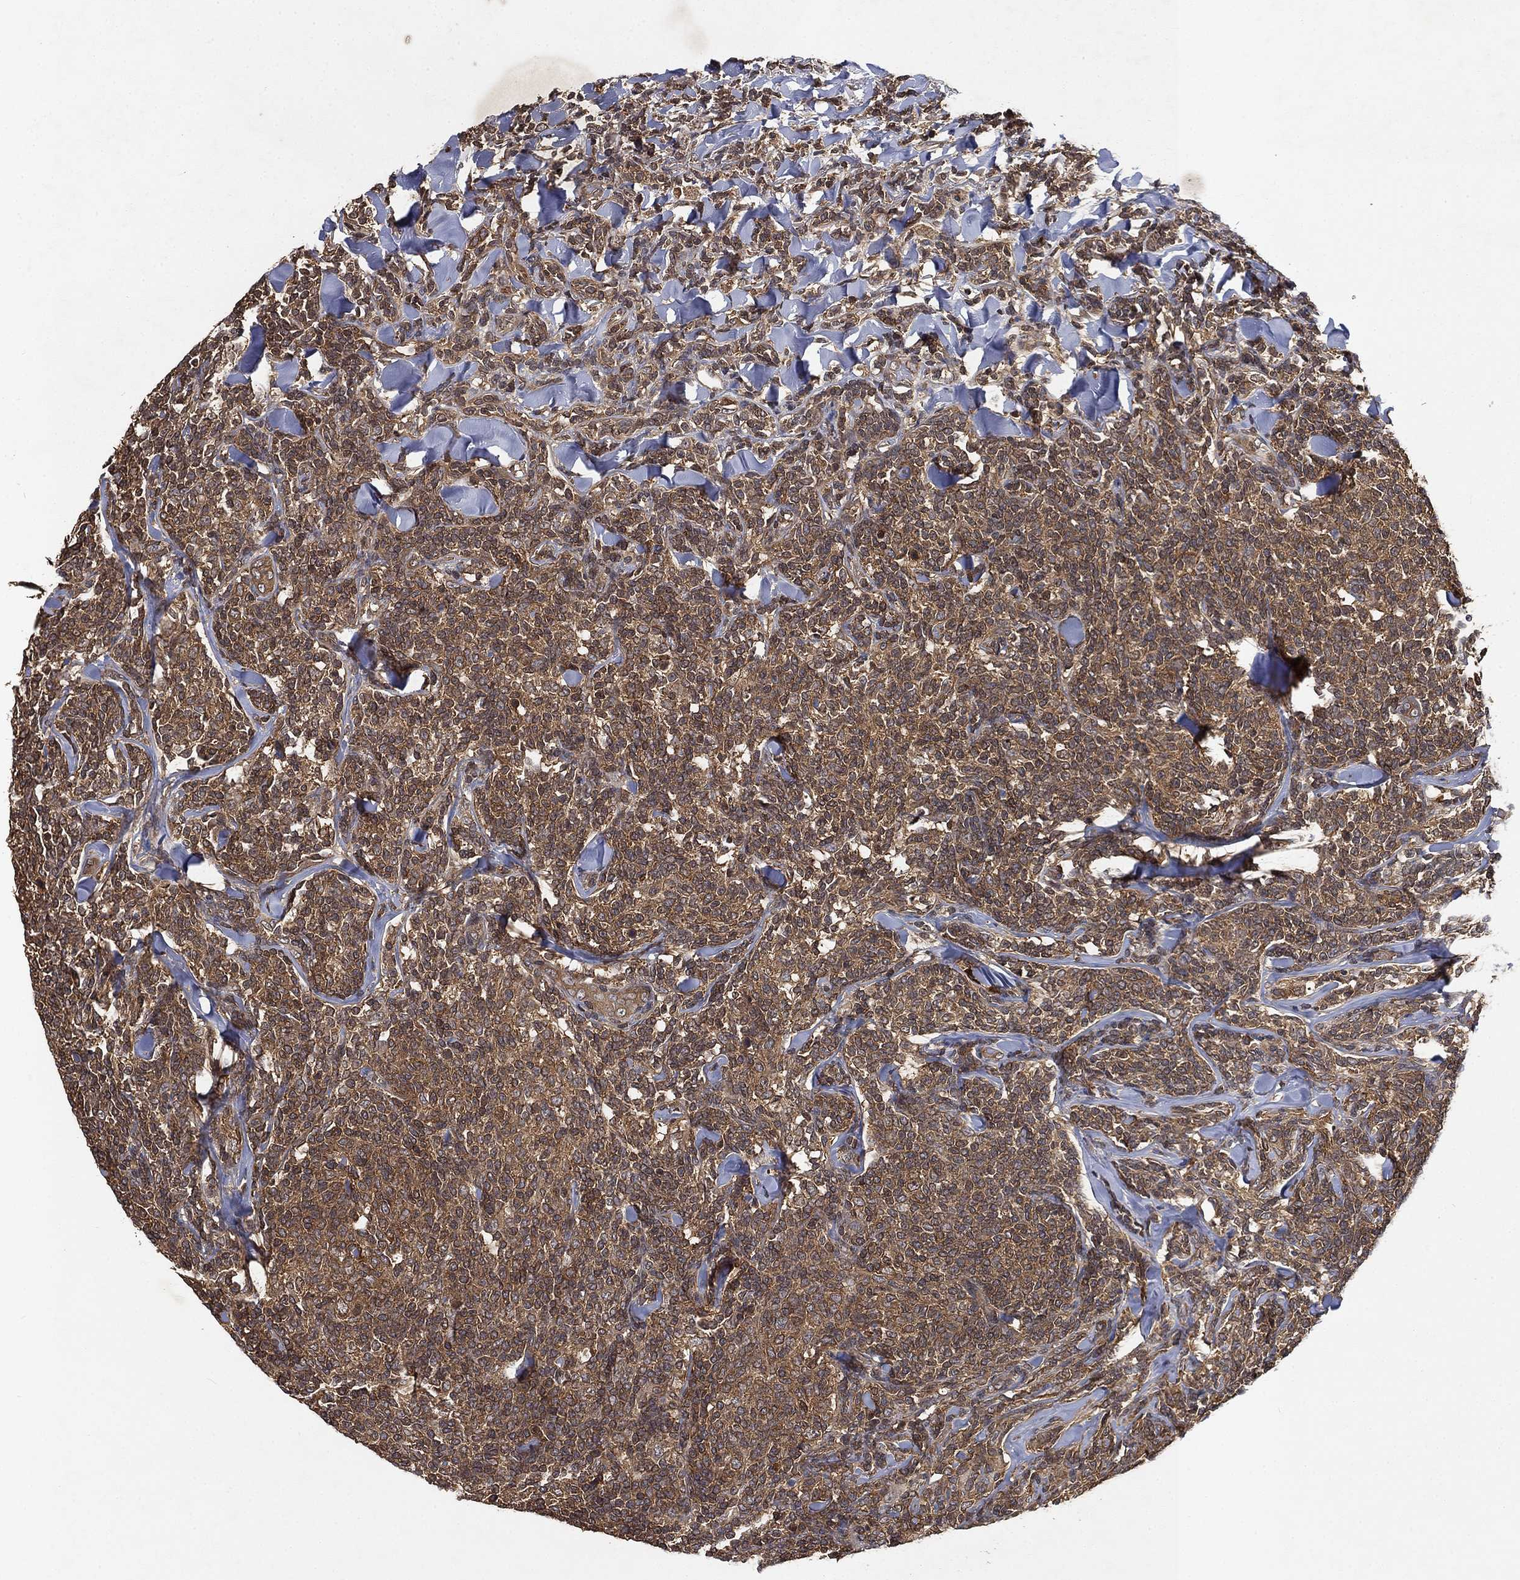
{"staining": {"intensity": "moderate", "quantity": ">75%", "location": "cytoplasmic/membranous"}, "tissue": "lymphoma", "cell_type": "Tumor cells", "image_type": "cancer", "snomed": [{"axis": "morphology", "description": "Malignant lymphoma, non-Hodgkin's type, Low grade"}, {"axis": "topography", "description": "Lymph node"}], "caption": "A brown stain shows moderate cytoplasmic/membranous expression of a protein in malignant lymphoma, non-Hodgkin's type (low-grade) tumor cells.", "gene": "UBA5", "patient": {"sex": "female", "age": 56}}